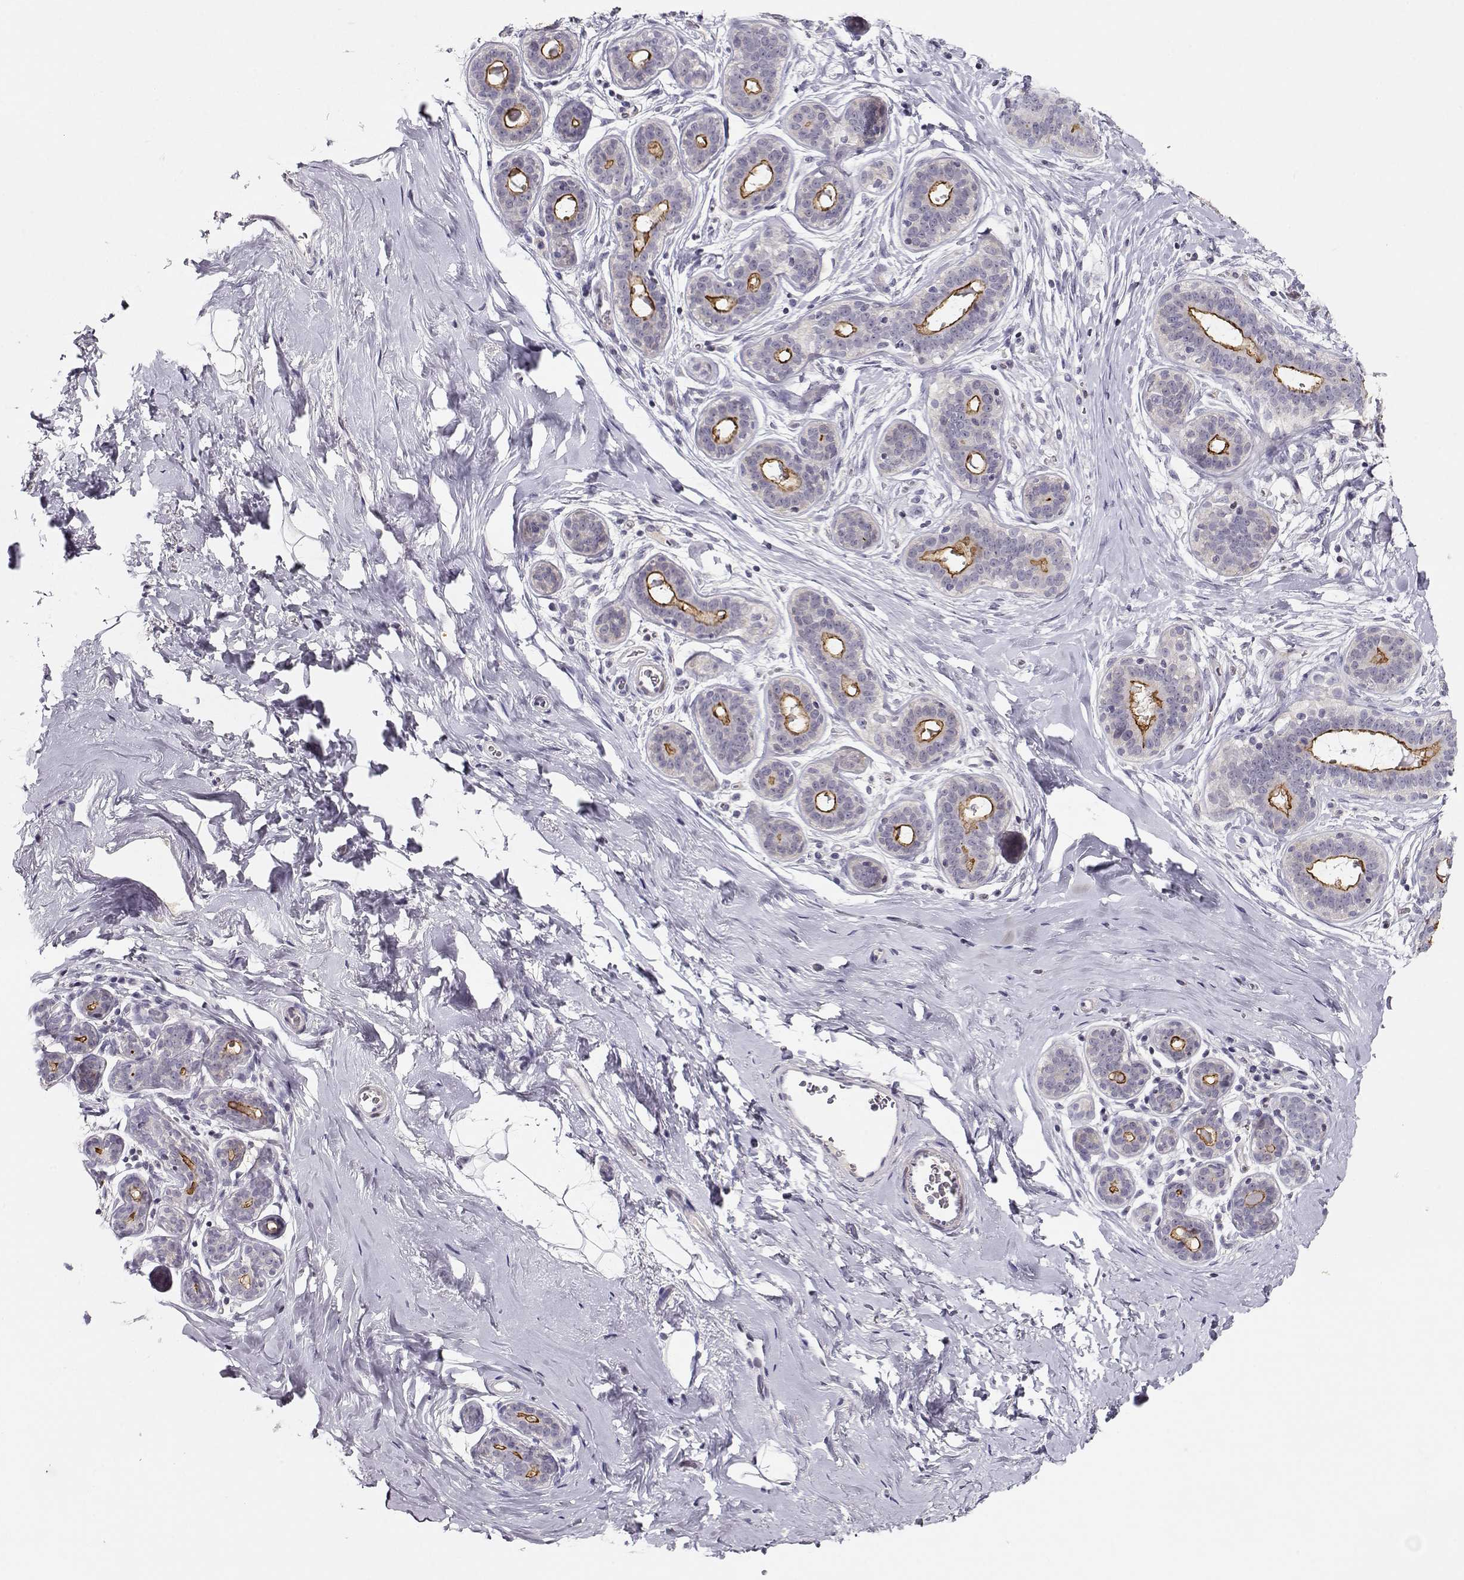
{"staining": {"intensity": "negative", "quantity": "none", "location": "none"}, "tissue": "breast", "cell_type": "Adipocytes", "image_type": "normal", "snomed": [{"axis": "morphology", "description": "Normal tissue, NOS"}, {"axis": "topography", "description": "Skin"}, {"axis": "topography", "description": "Breast"}], "caption": "This is an IHC image of normal breast. There is no expression in adipocytes.", "gene": "CRX", "patient": {"sex": "female", "age": 43}}